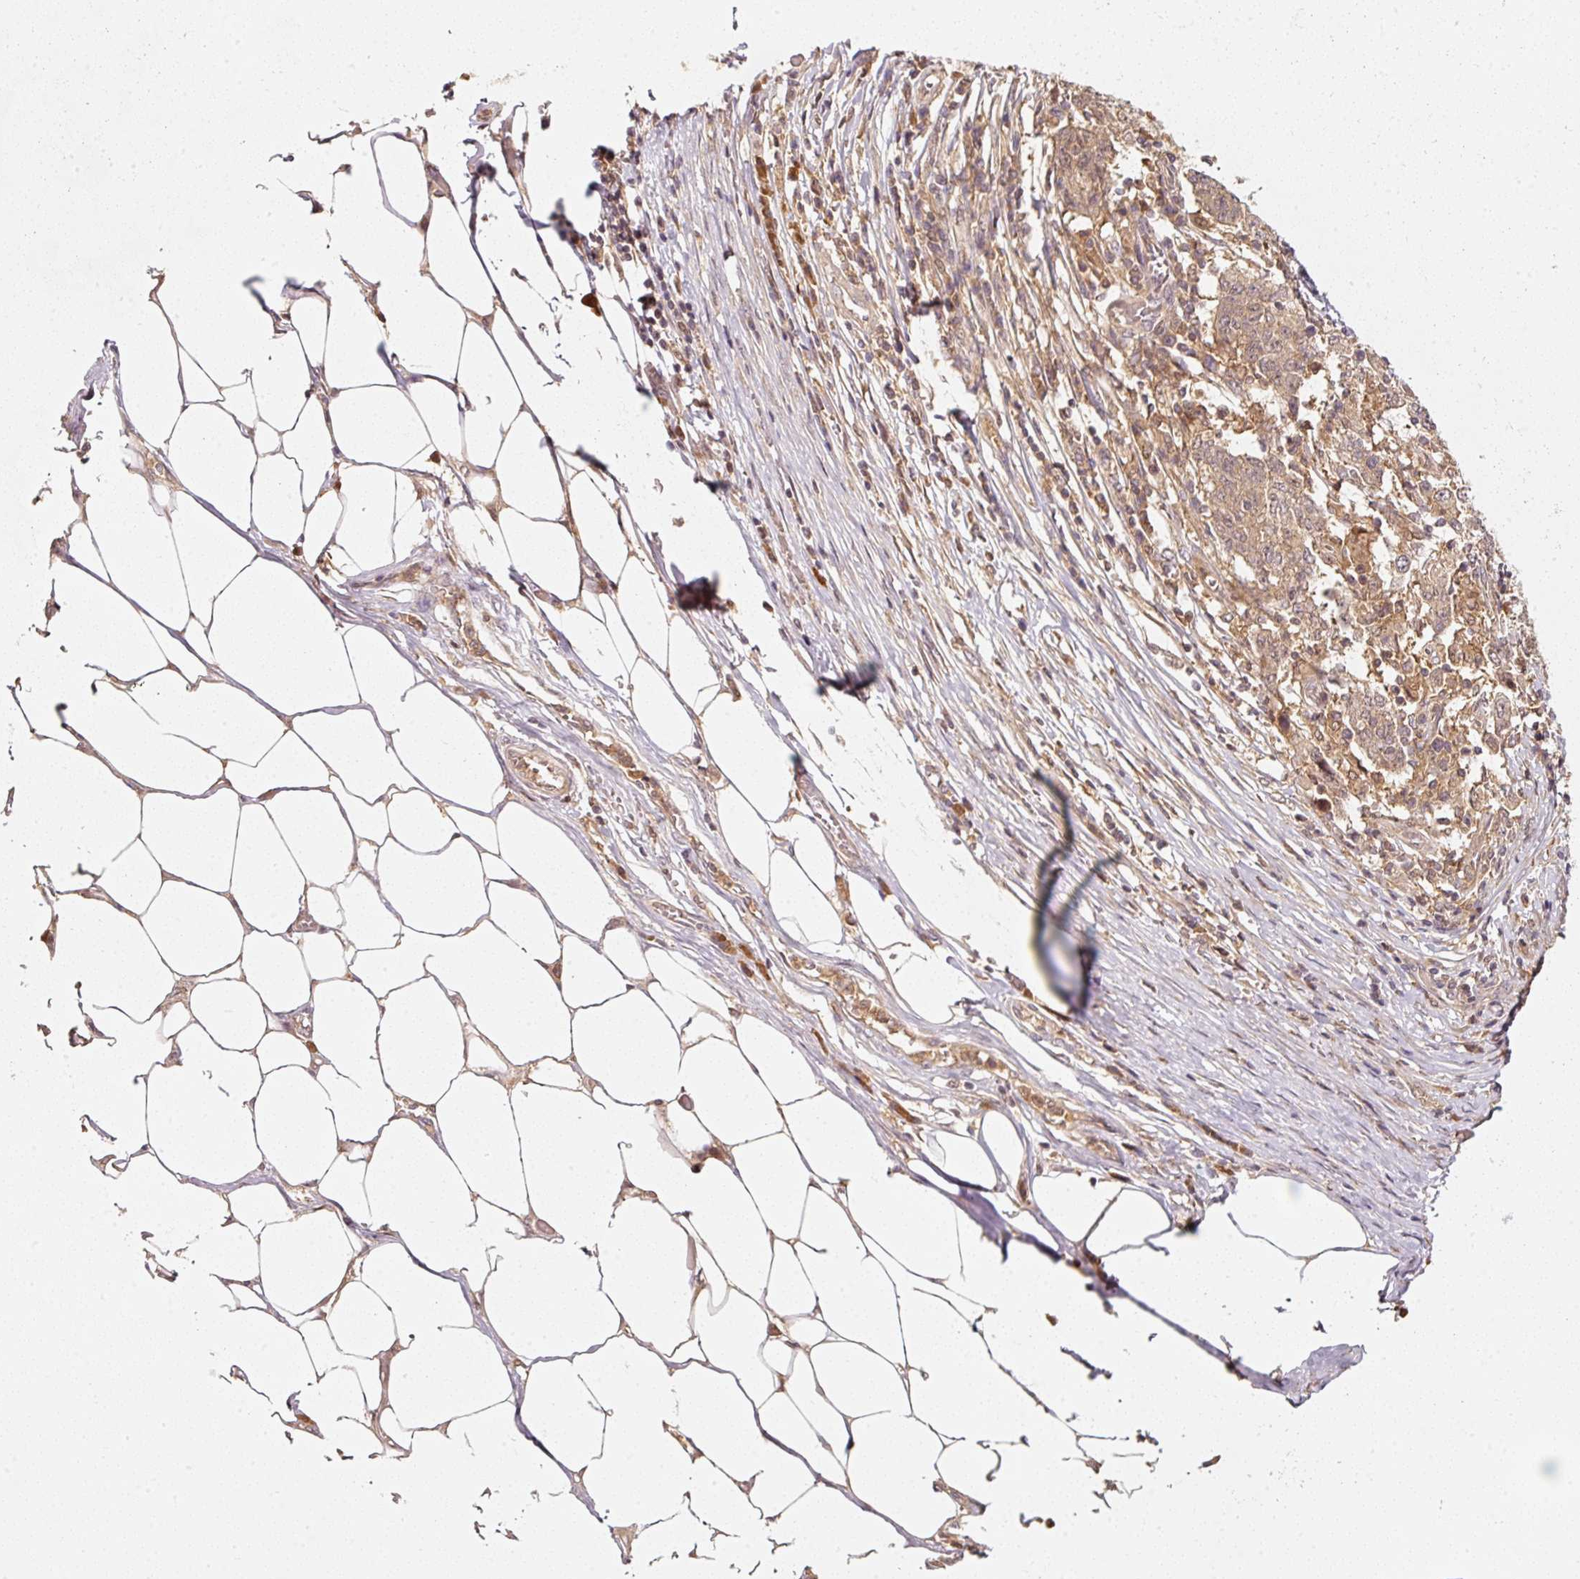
{"staining": {"intensity": "weak", "quantity": ">75%", "location": "cytoplasmic/membranous"}, "tissue": "stomach cancer", "cell_type": "Tumor cells", "image_type": "cancer", "snomed": [{"axis": "morphology", "description": "Adenocarcinoma, NOS"}, {"axis": "topography", "description": "Stomach"}], "caption": "DAB immunohistochemical staining of stomach adenocarcinoma exhibits weak cytoplasmic/membranous protein staining in approximately >75% of tumor cells.", "gene": "RRAS2", "patient": {"sex": "male", "age": 59}}